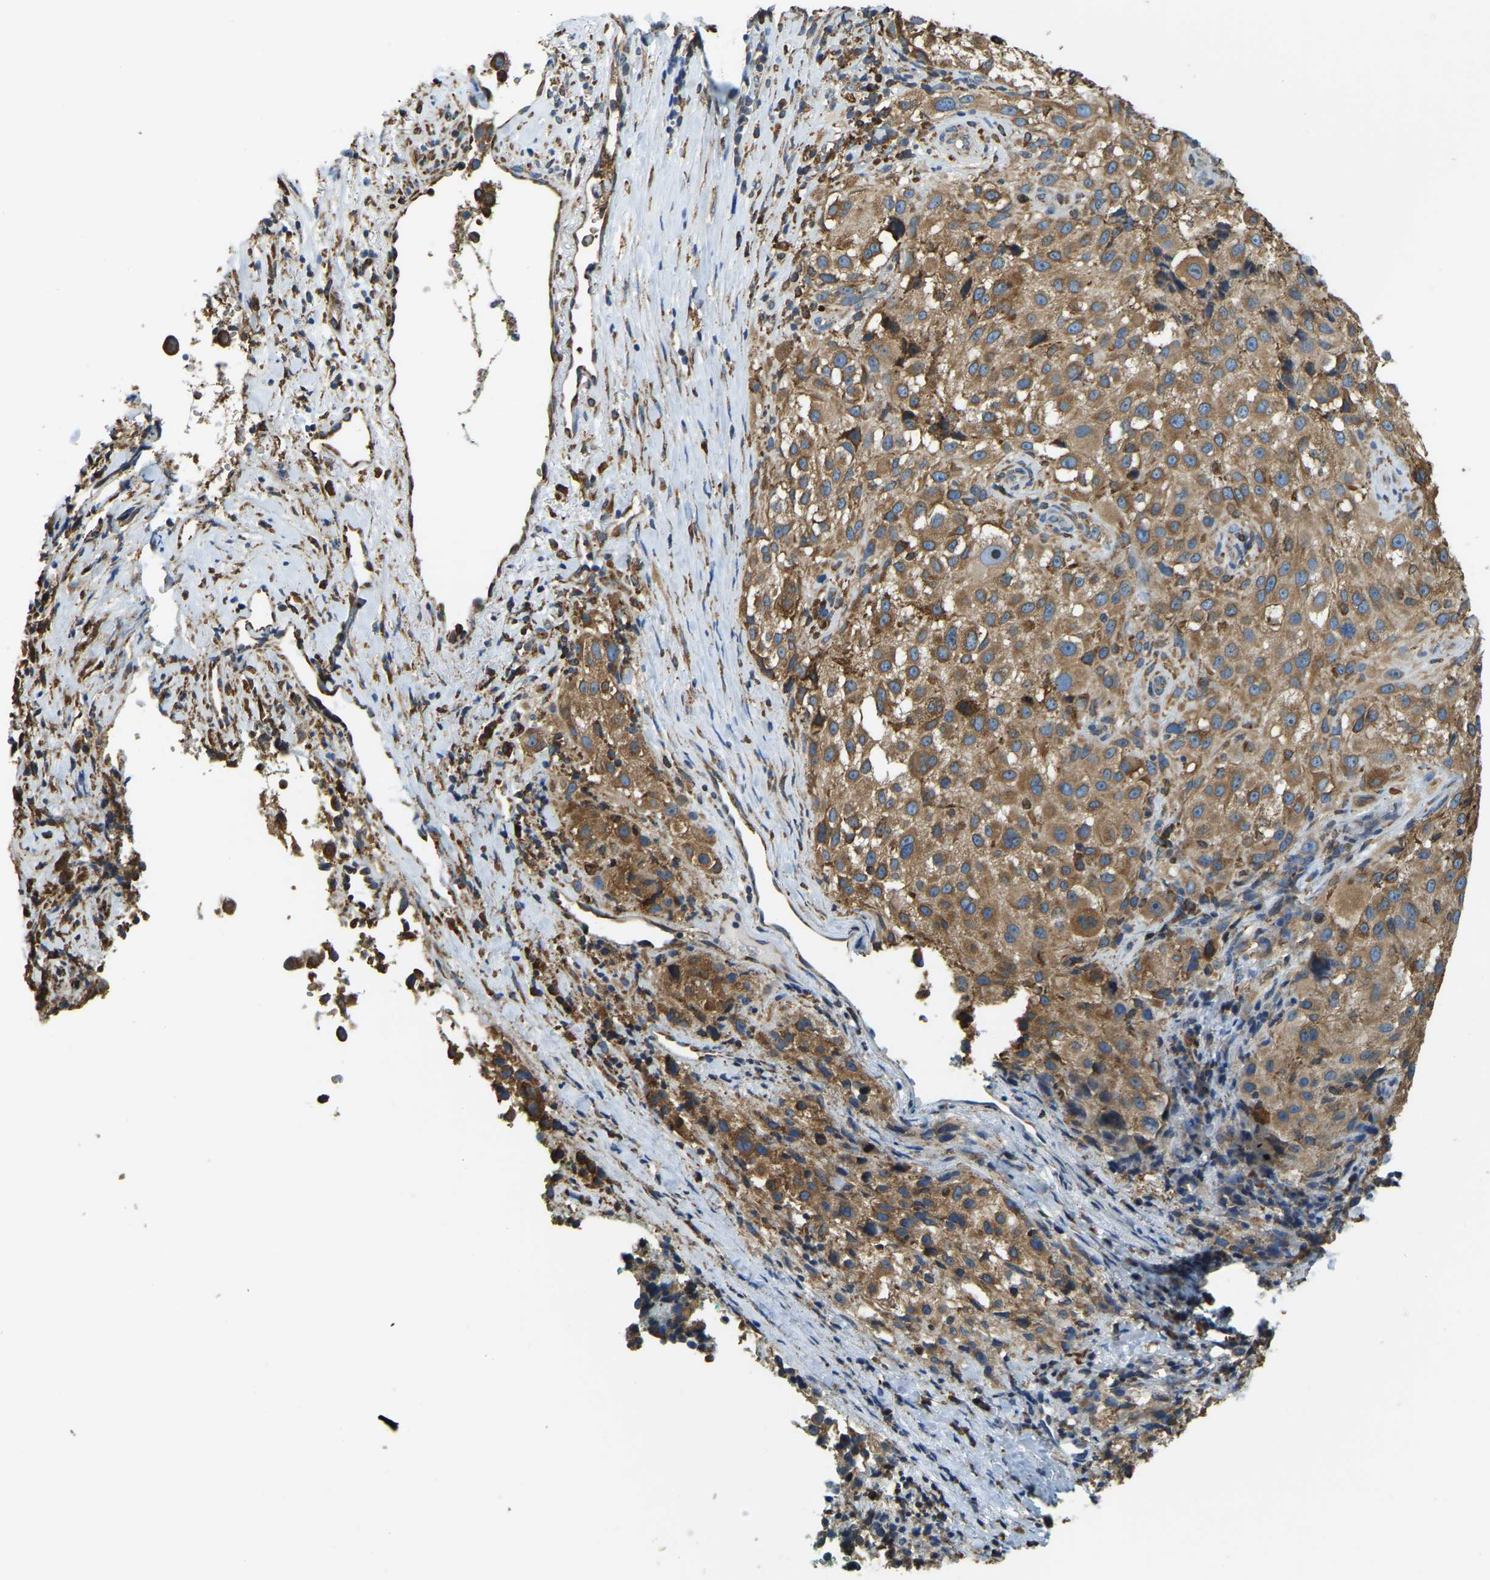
{"staining": {"intensity": "moderate", "quantity": ">75%", "location": "cytoplasmic/membranous"}, "tissue": "melanoma", "cell_type": "Tumor cells", "image_type": "cancer", "snomed": [{"axis": "morphology", "description": "Necrosis, NOS"}, {"axis": "morphology", "description": "Malignant melanoma, NOS"}, {"axis": "topography", "description": "Skin"}], "caption": "Melanoma stained for a protein (brown) displays moderate cytoplasmic/membranous positive positivity in approximately >75% of tumor cells.", "gene": "RNF115", "patient": {"sex": "female", "age": 87}}